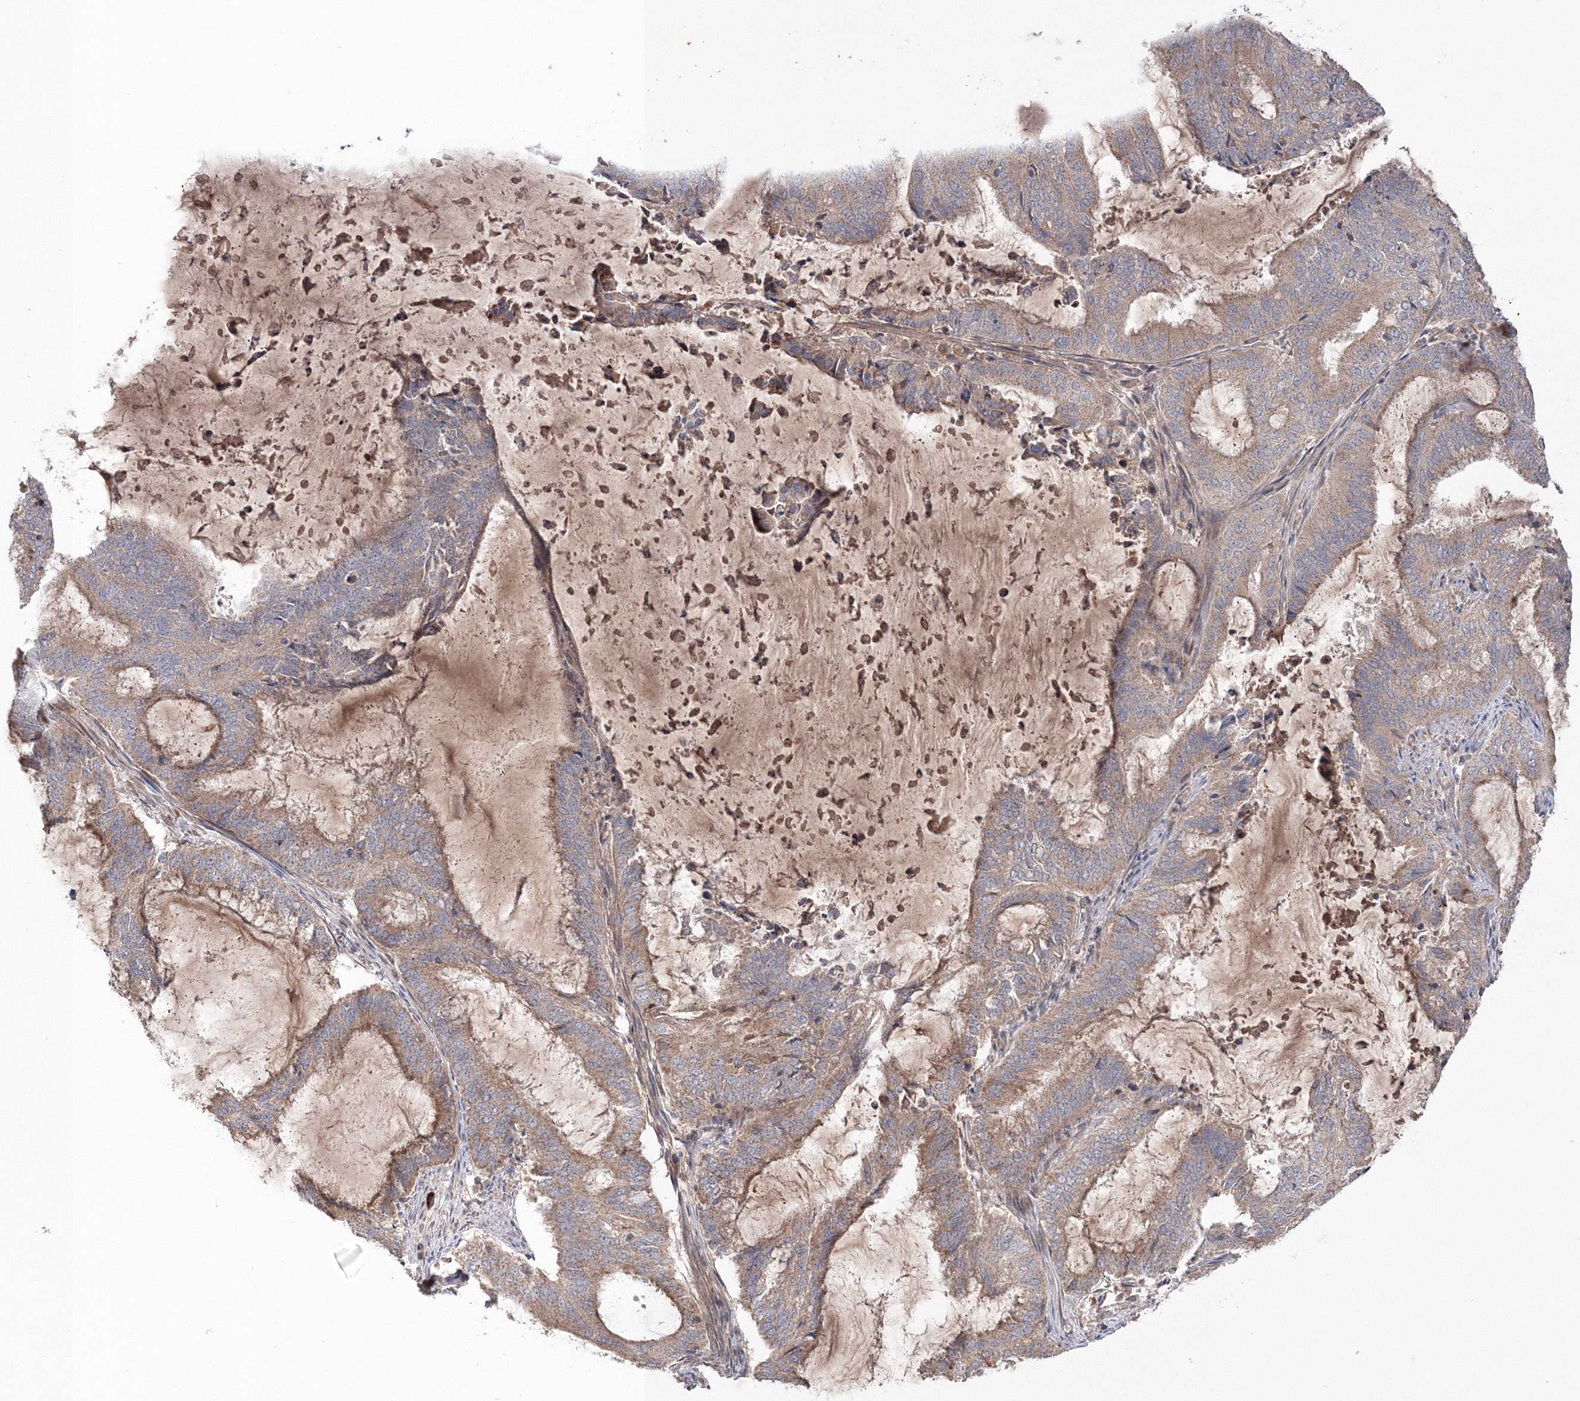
{"staining": {"intensity": "moderate", "quantity": ">75%", "location": "cytoplasmic/membranous"}, "tissue": "endometrial cancer", "cell_type": "Tumor cells", "image_type": "cancer", "snomed": [{"axis": "morphology", "description": "Adenocarcinoma, NOS"}, {"axis": "topography", "description": "Endometrium"}], "caption": "Immunohistochemistry (IHC) micrograph of human endometrial adenocarcinoma stained for a protein (brown), which displays medium levels of moderate cytoplasmic/membranous positivity in about >75% of tumor cells.", "gene": "NOA1", "patient": {"sex": "female", "age": 51}}